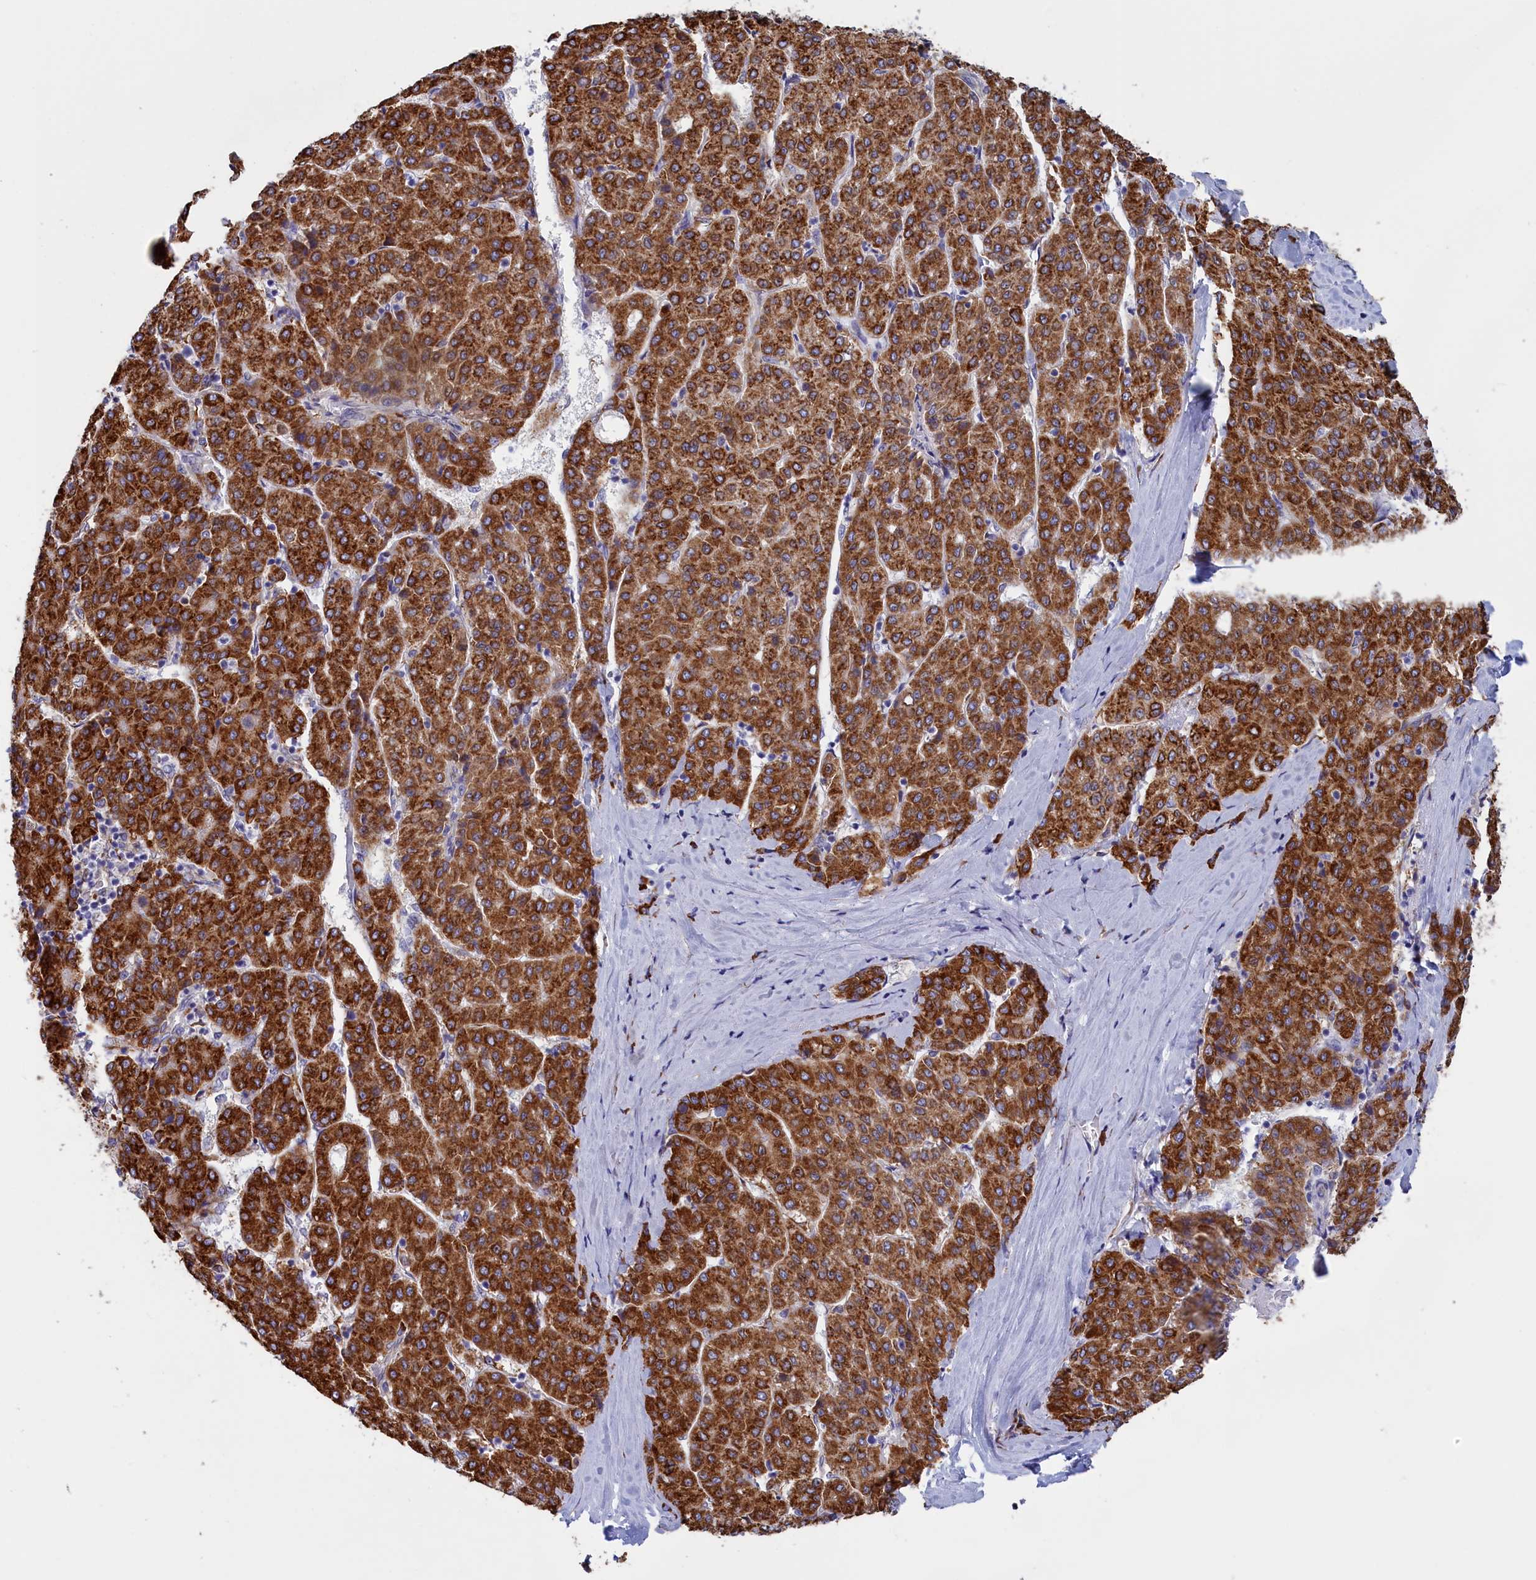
{"staining": {"intensity": "strong", "quantity": ">75%", "location": "cytoplasmic/membranous"}, "tissue": "liver cancer", "cell_type": "Tumor cells", "image_type": "cancer", "snomed": [{"axis": "morphology", "description": "Carcinoma, Hepatocellular, NOS"}, {"axis": "topography", "description": "Liver"}], "caption": "Protein positivity by immunohistochemistry exhibits strong cytoplasmic/membranous staining in about >75% of tumor cells in liver hepatocellular carcinoma. (Brightfield microscopy of DAB IHC at high magnification).", "gene": "CCDC68", "patient": {"sex": "male", "age": 65}}